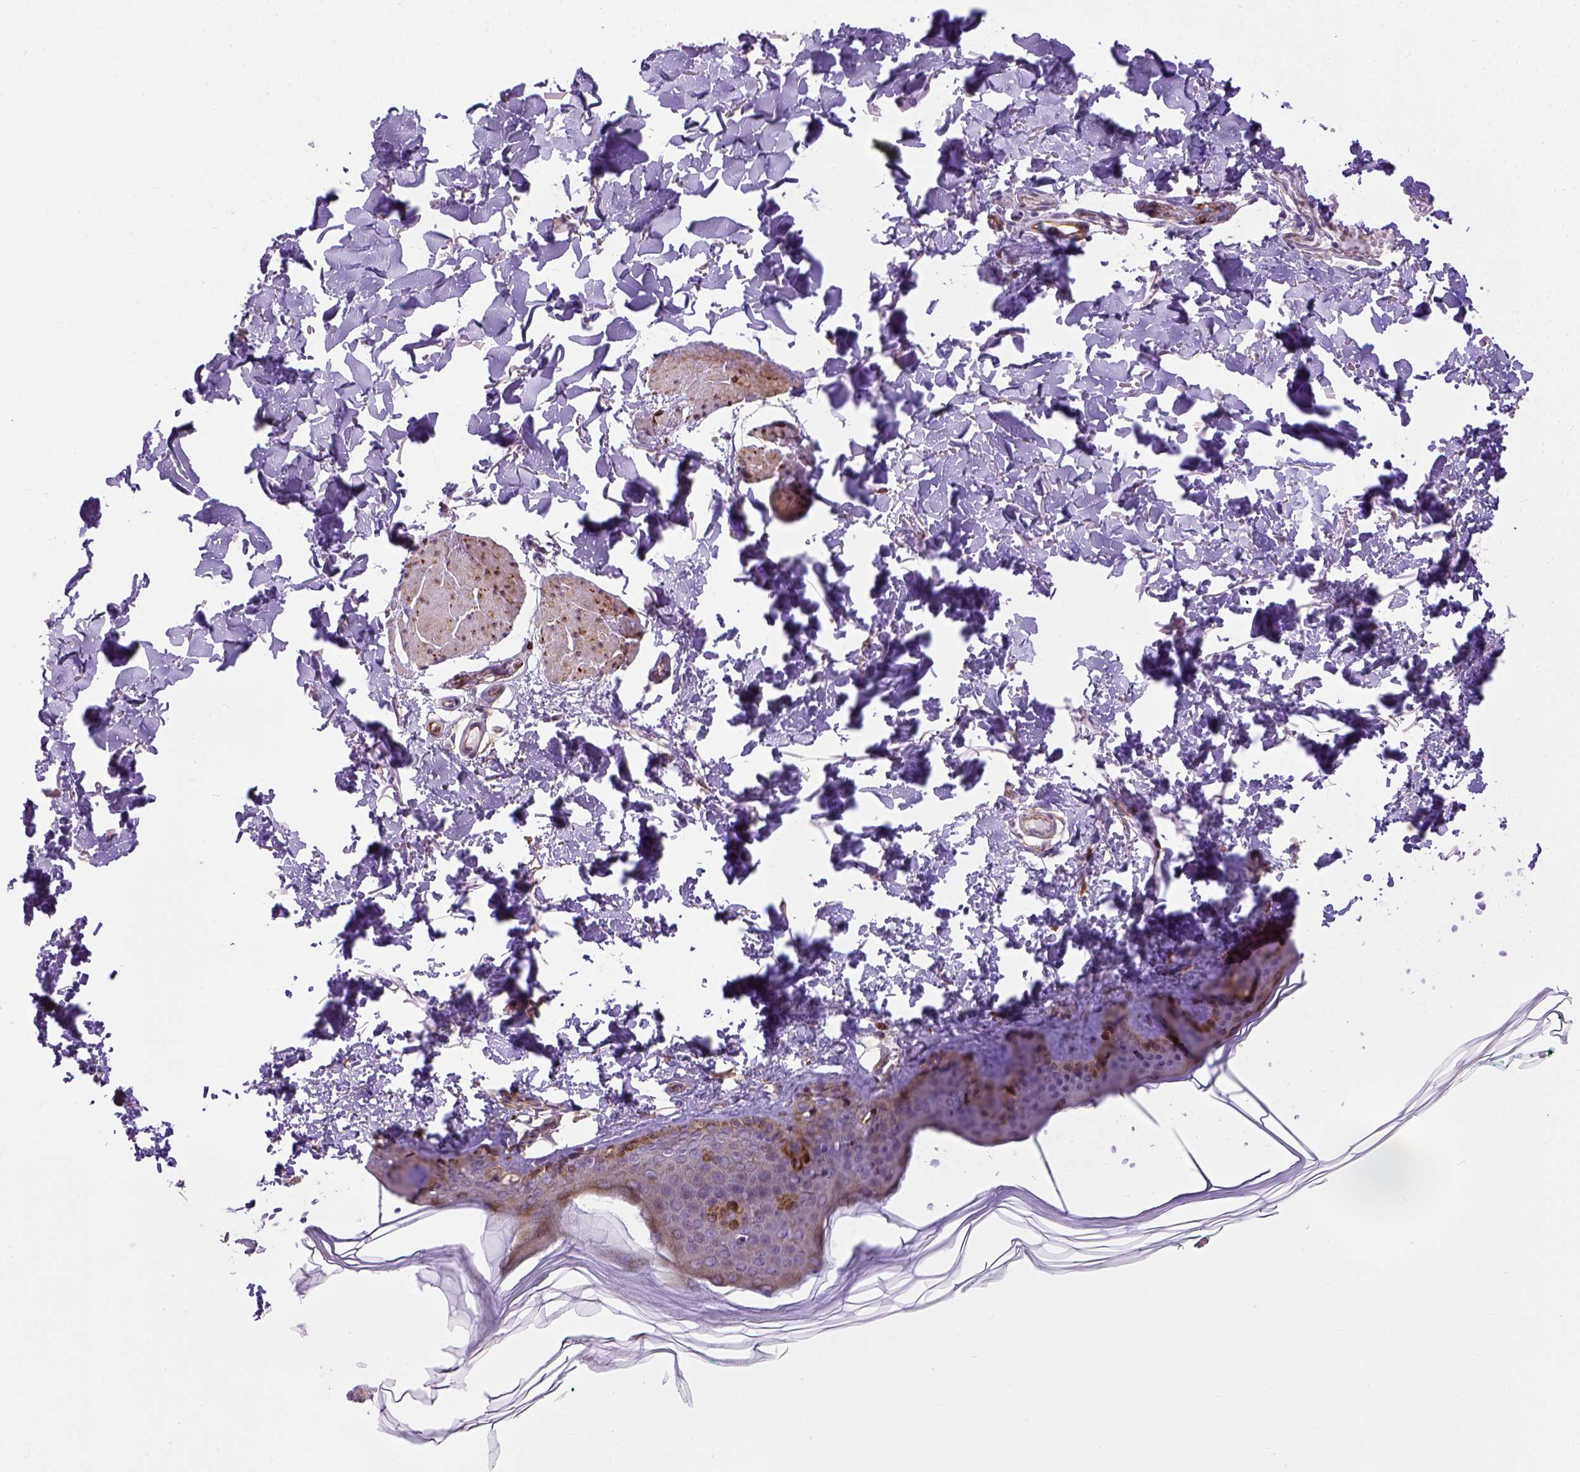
{"staining": {"intensity": "strong", "quantity": ">75%", "location": "cytoplasmic/membranous"}, "tissue": "skin", "cell_type": "Fibroblasts", "image_type": "normal", "snomed": [{"axis": "morphology", "description": "Normal tissue, NOS"}, {"axis": "topography", "description": "Skin"}, {"axis": "topography", "description": "Peripheral nerve tissue"}], "caption": "Protein expression analysis of unremarkable skin shows strong cytoplasmic/membranous positivity in about >75% of fibroblasts.", "gene": "KAZN", "patient": {"sex": "female", "age": 45}}